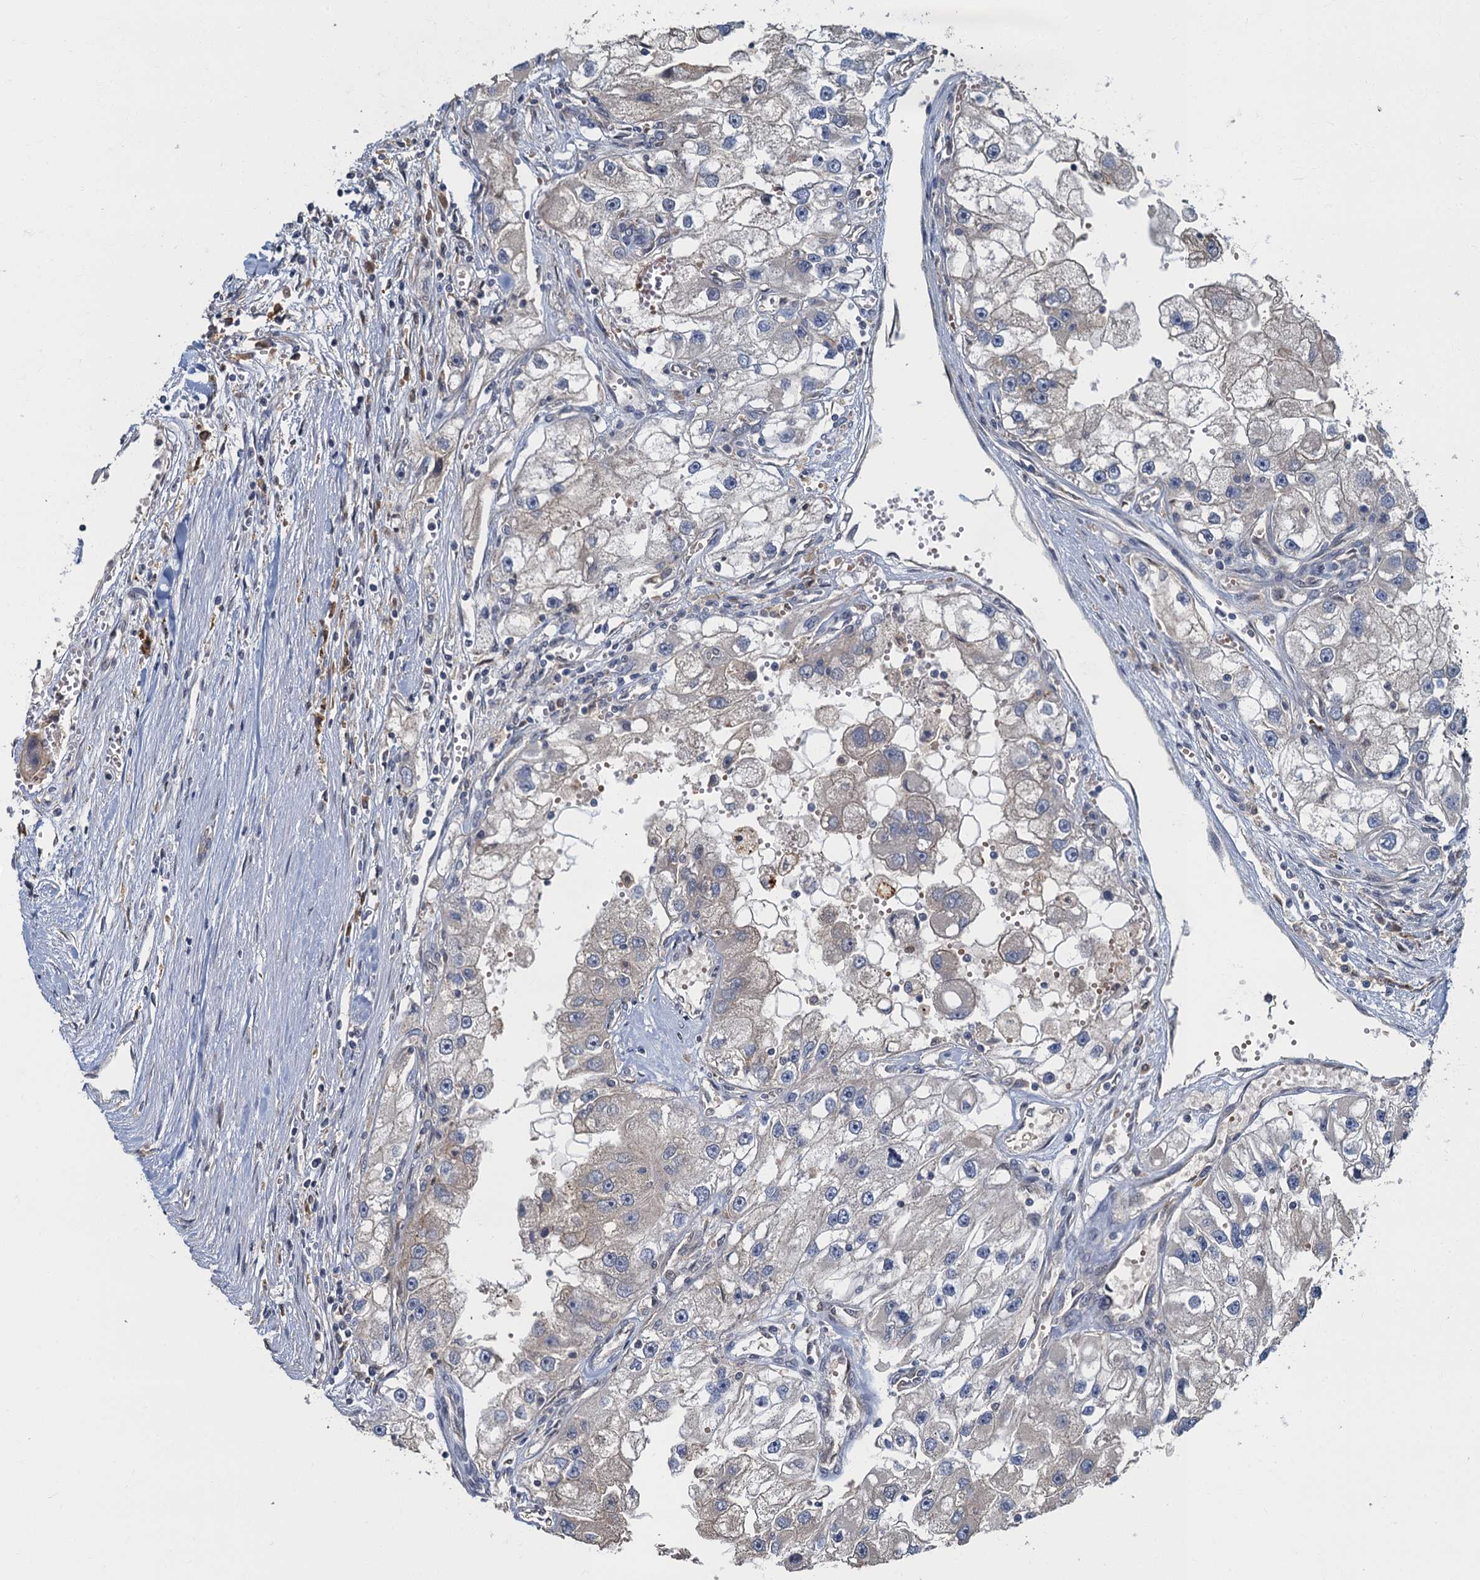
{"staining": {"intensity": "weak", "quantity": "<25%", "location": "cytoplasmic/membranous"}, "tissue": "renal cancer", "cell_type": "Tumor cells", "image_type": "cancer", "snomed": [{"axis": "morphology", "description": "Adenocarcinoma, NOS"}, {"axis": "topography", "description": "Kidney"}], "caption": "The IHC image has no significant positivity in tumor cells of renal adenocarcinoma tissue.", "gene": "TBCK", "patient": {"sex": "male", "age": 63}}